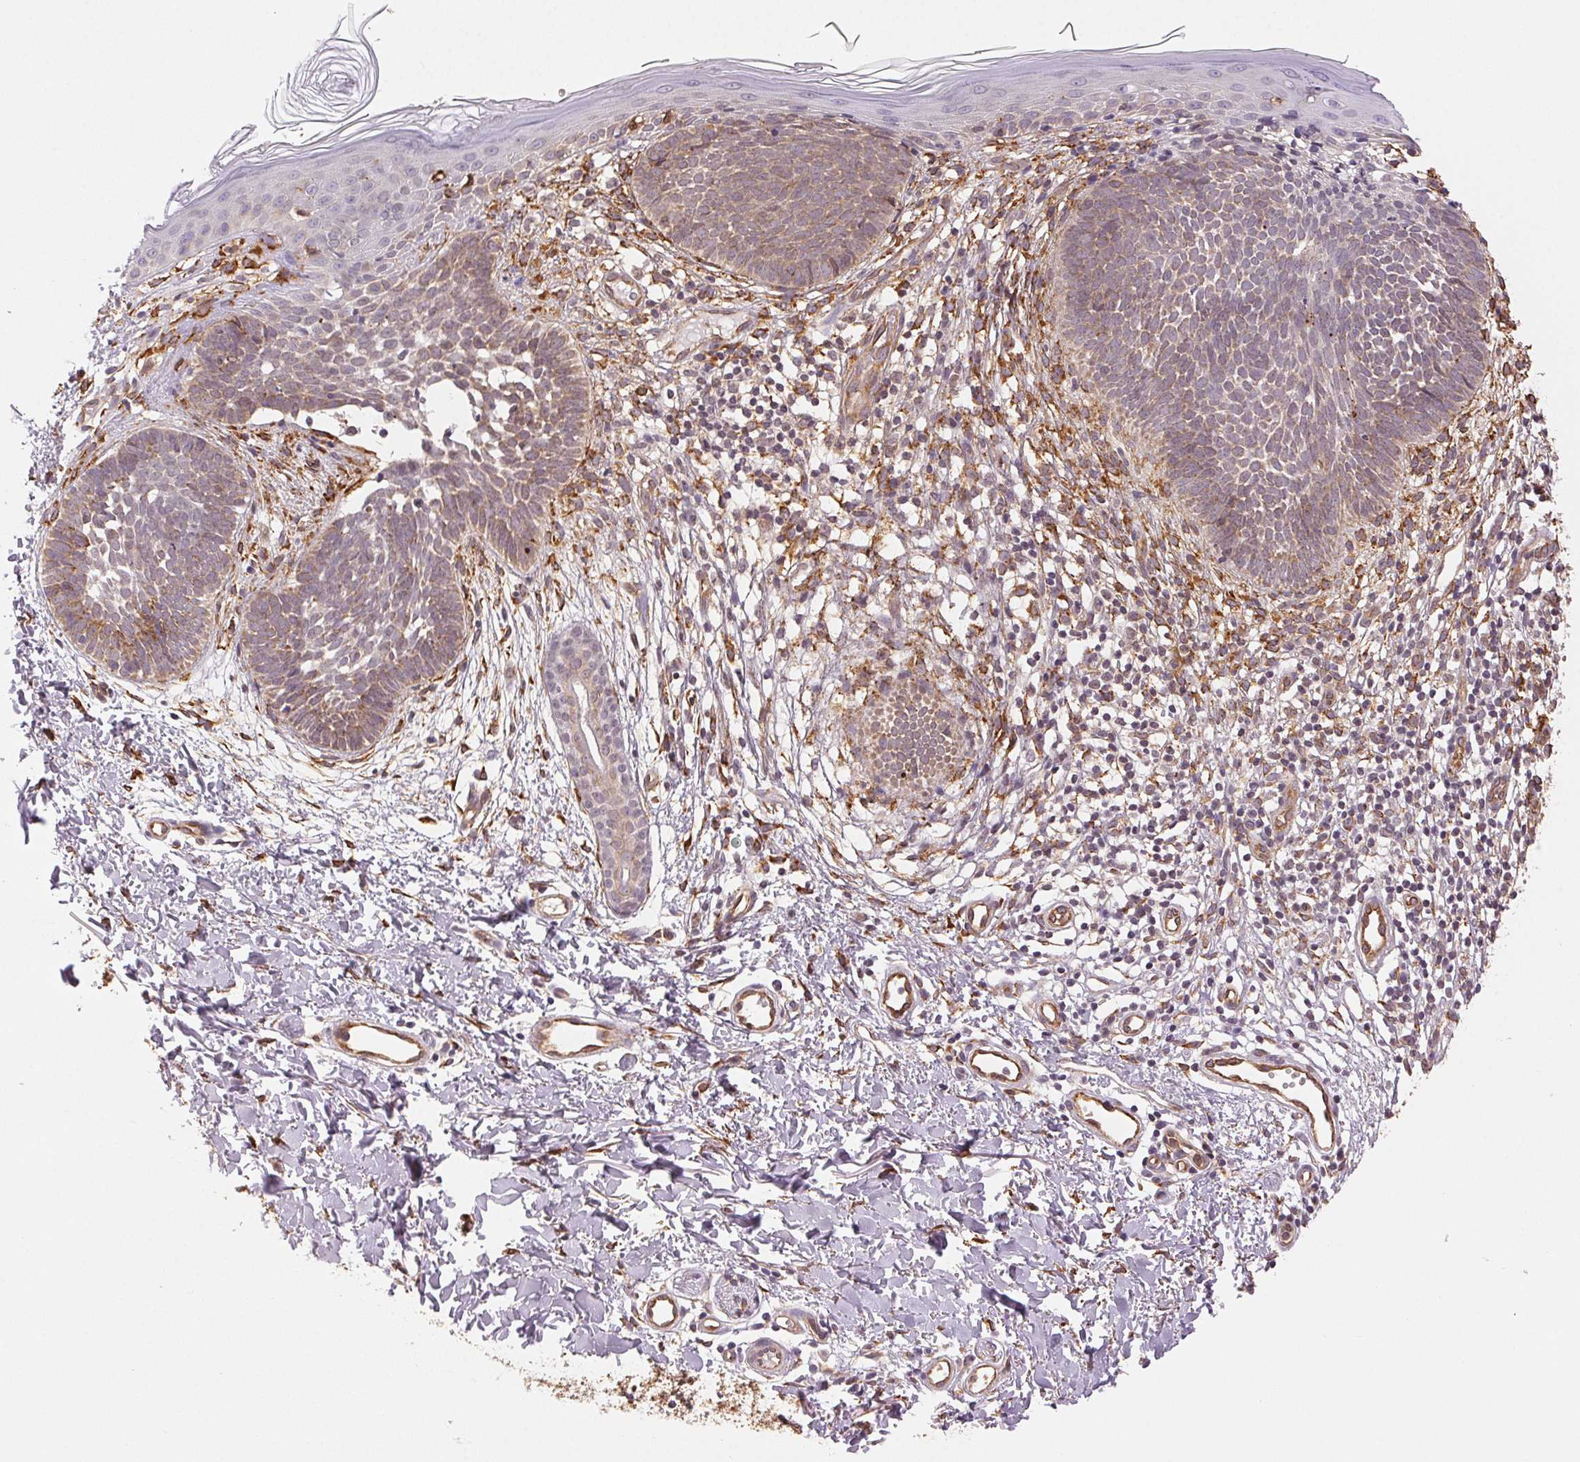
{"staining": {"intensity": "weak", "quantity": ">75%", "location": "cytoplasmic/membranous"}, "tissue": "skin cancer", "cell_type": "Tumor cells", "image_type": "cancer", "snomed": [{"axis": "morphology", "description": "Basal cell carcinoma"}, {"axis": "topography", "description": "Skin"}], "caption": "Tumor cells show low levels of weak cytoplasmic/membranous expression in approximately >75% of cells in skin basal cell carcinoma.", "gene": "RCN3", "patient": {"sex": "female", "age": 51}}